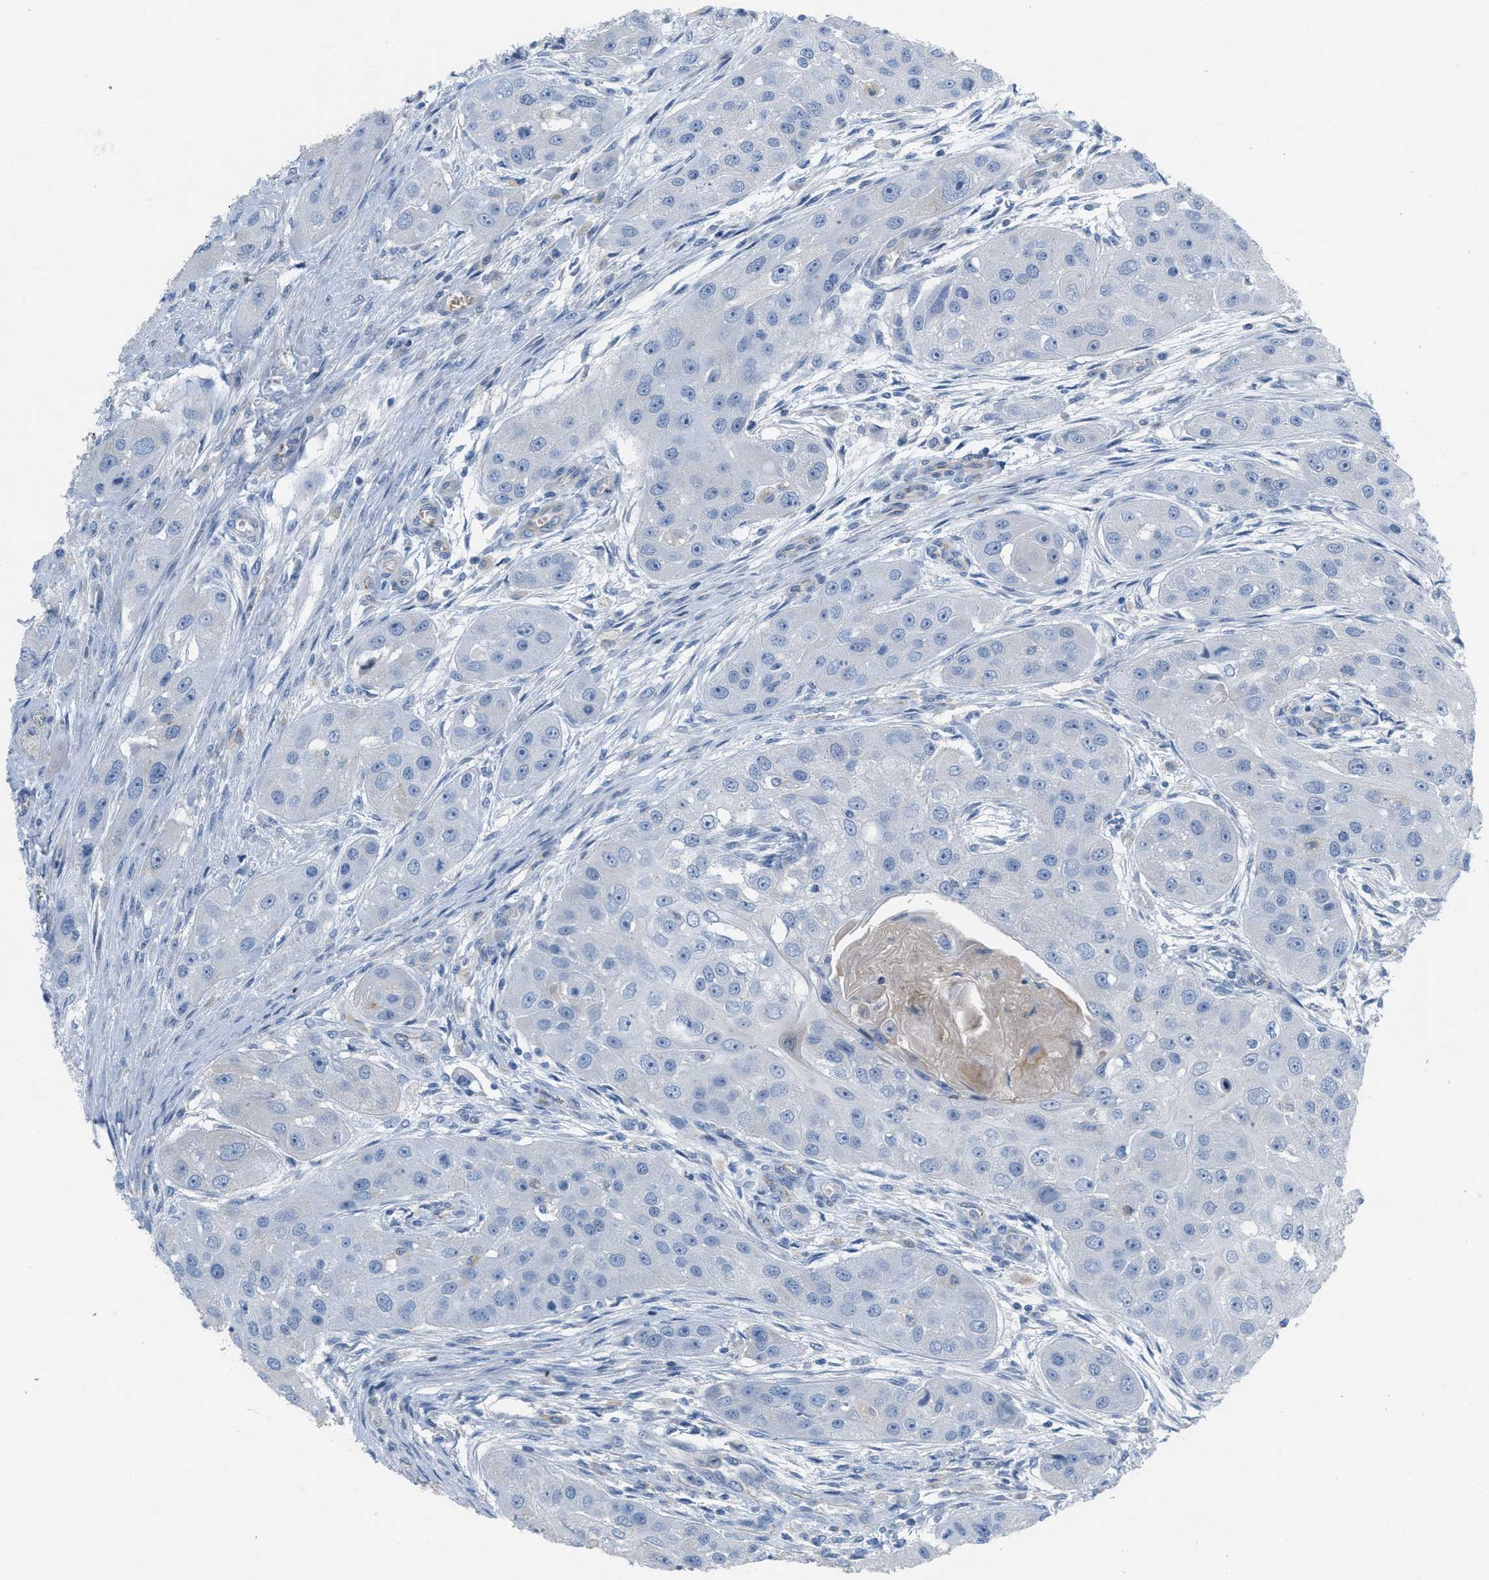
{"staining": {"intensity": "negative", "quantity": "none", "location": "none"}, "tissue": "head and neck cancer", "cell_type": "Tumor cells", "image_type": "cancer", "snomed": [{"axis": "morphology", "description": "Normal tissue, NOS"}, {"axis": "morphology", "description": "Squamous cell carcinoma, NOS"}, {"axis": "topography", "description": "Skeletal muscle"}, {"axis": "topography", "description": "Head-Neck"}], "caption": "Protein analysis of head and neck cancer (squamous cell carcinoma) reveals no significant staining in tumor cells.", "gene": "CRB3", "patient": {"sex": "male", "age": 51}}